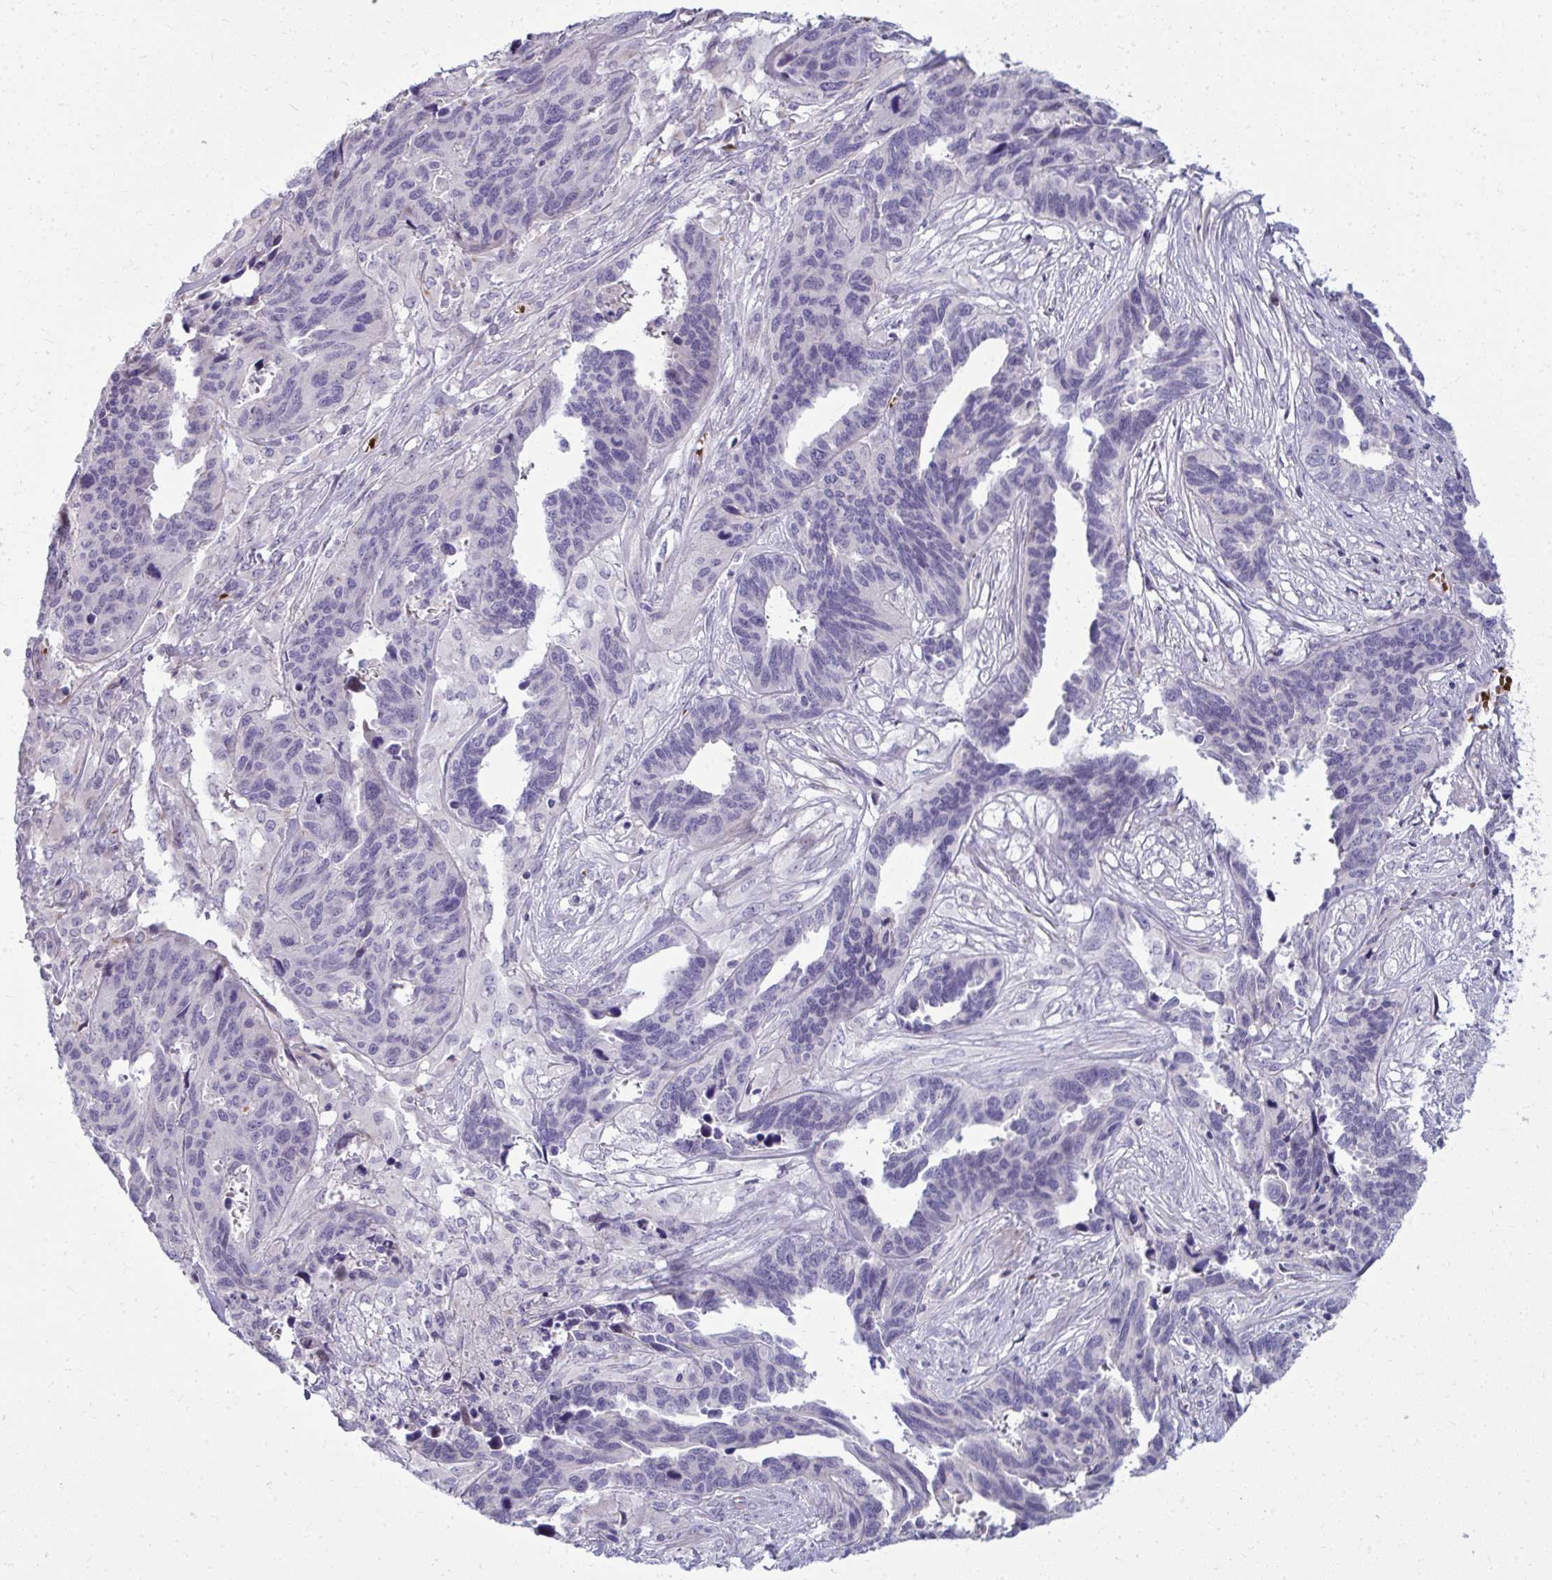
{"staining": {"intensity": "negative", "quantity": "none", "location": "none"}, "tissue": "ovarian cancer", "cell_type": "Tumor cells", "image_type": "cancer", "snomed": [{"axis": "morphology", "description": "Cystadenocarcinoma, serous, NOS"}, {"axis": "topography", "description": "Ovary"}], "caption": "Protein analysis of ovarian cancer (serous cystadenocarcinoma) demonstrates no significant positivity in tumor cells. (Brightfield microscopy of DAB immunohistochemistry at high magnification).", "gene": "SLC14A1", "patient": {"sex": "female", "age": 64}}